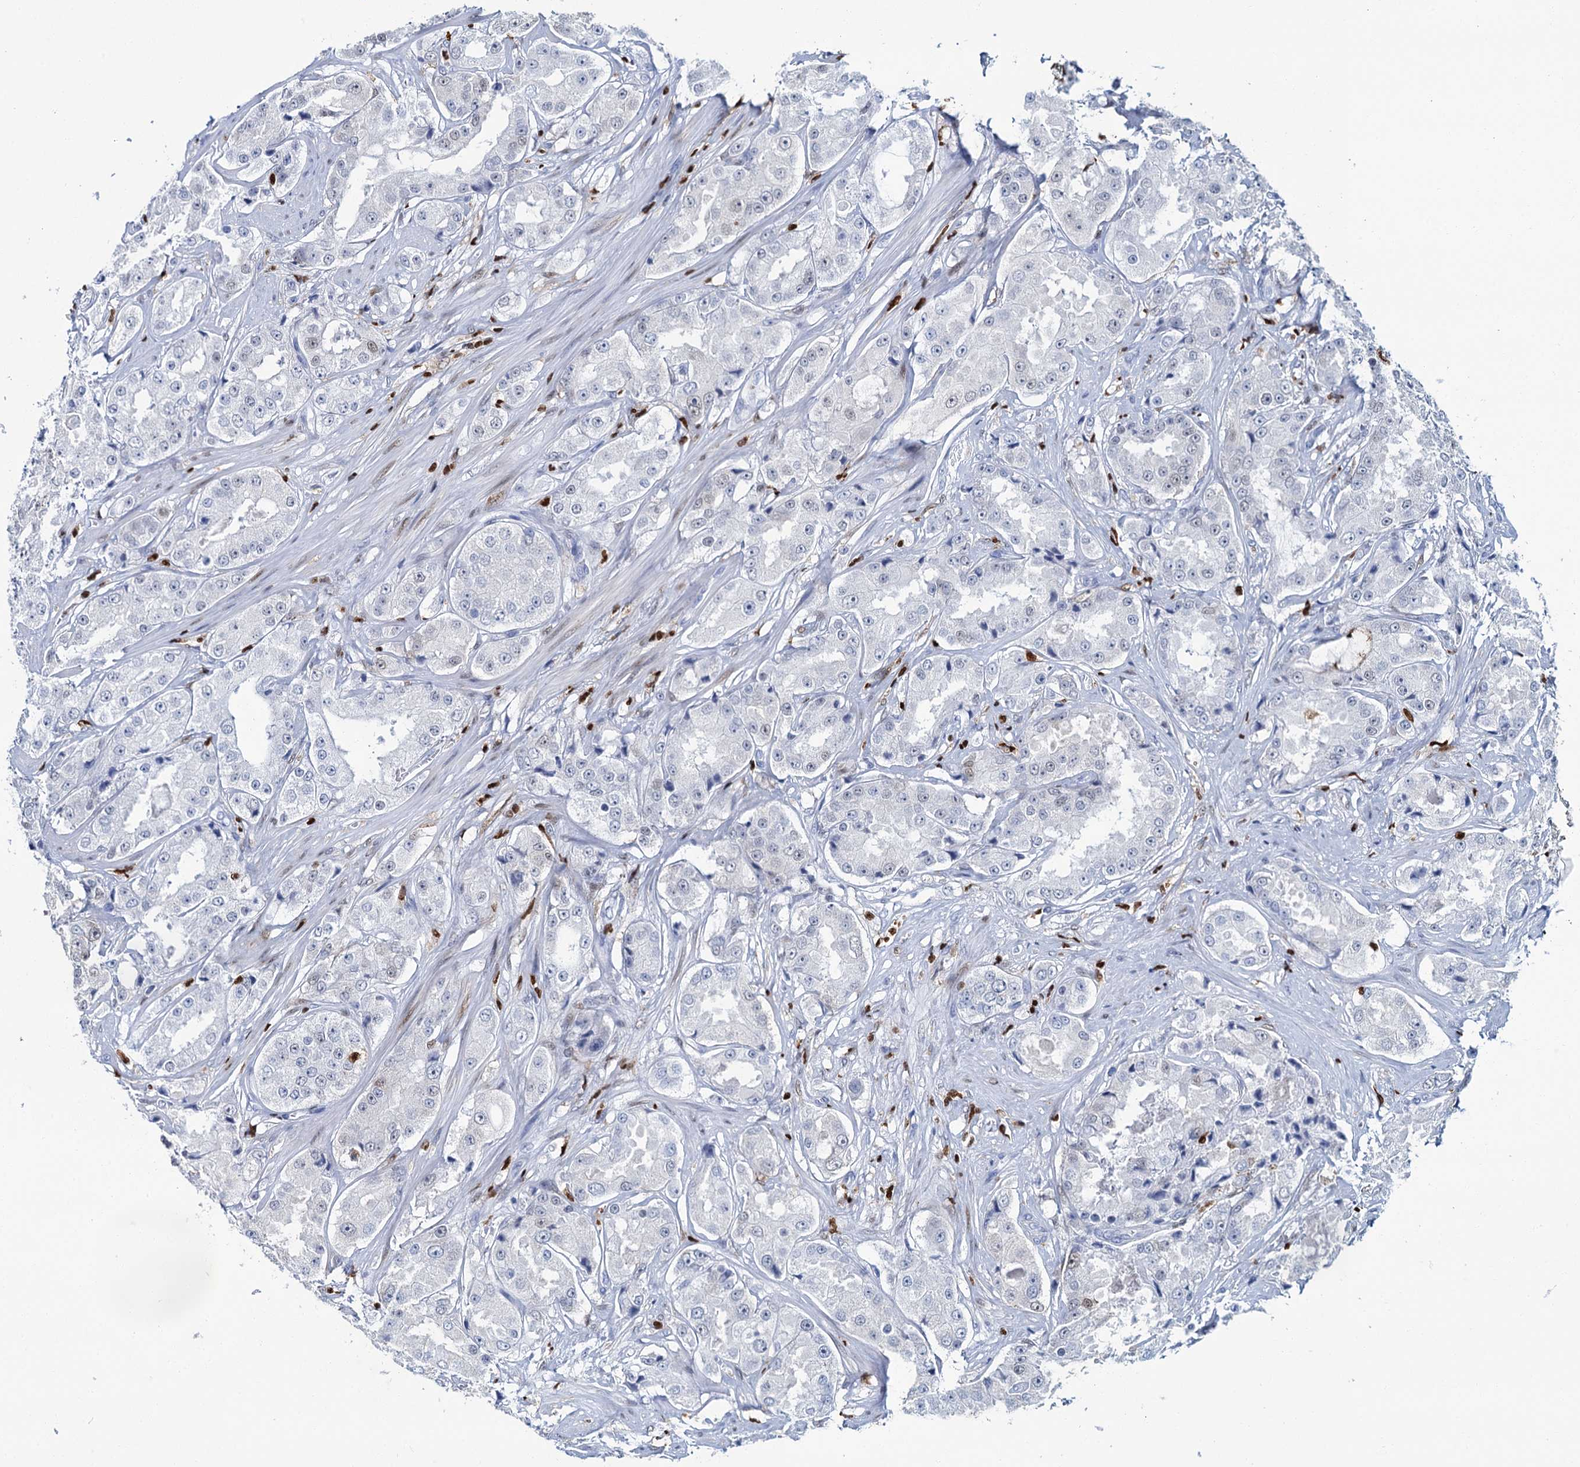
{"staining": {"intensity": "negative", "quantity": "none", "location": "none"}, "tissue": "prostate cancer", "cell_type": "Tumor cells", "image_type": "cancer", "snomed": [{"axis": "morphology", "description": "Adenocarcinoma, High grade"}, {"axis": "topography", "description": "Prostate"}], "caption": "Tumor cells show no significant positivity in prostate cancer.", "gene": "CELF2", "patient": {"sex": "male", "age": 73}}